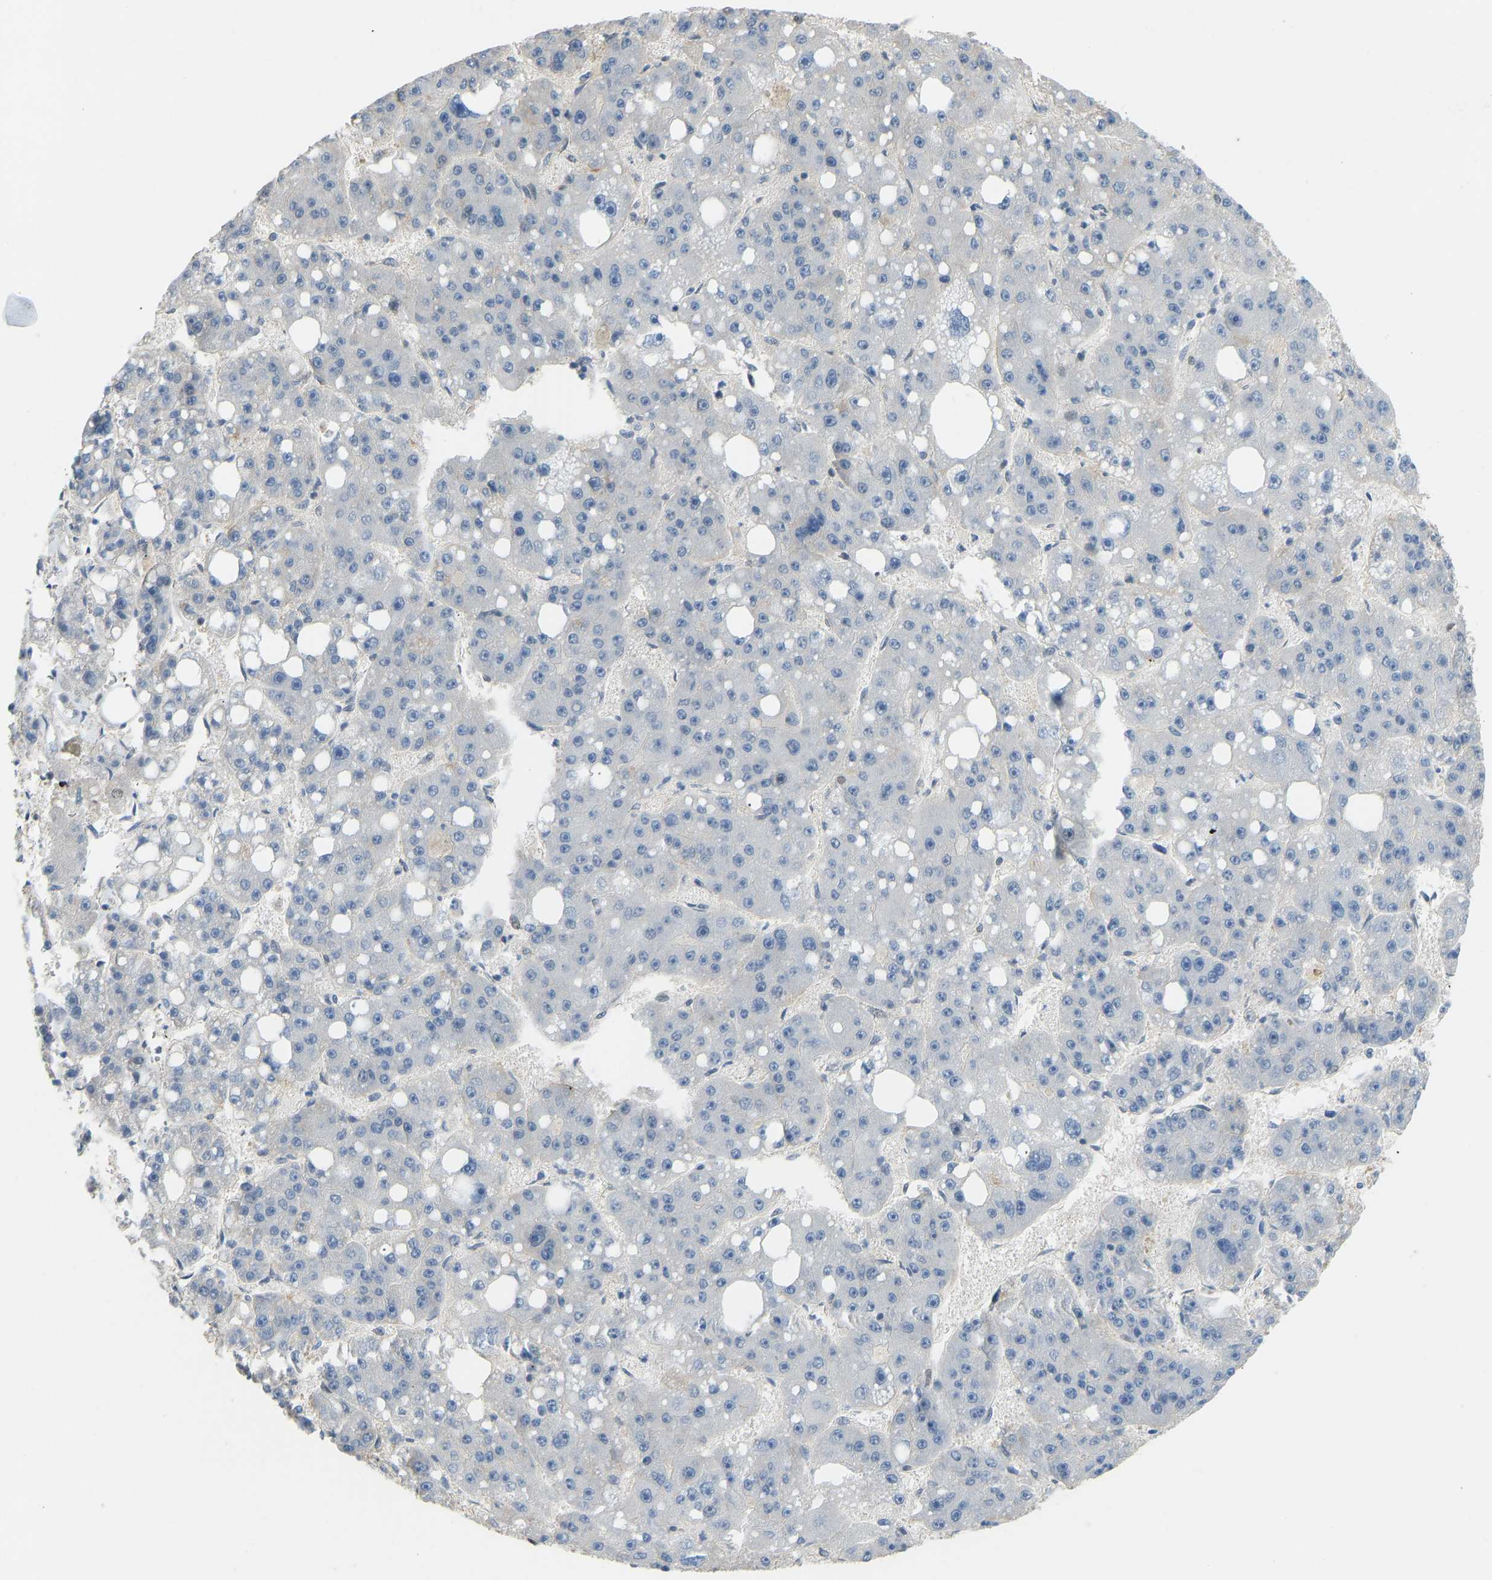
{"staining": {"intensity": "negative", "quantity": "none", "location": "none"}, "tissue": "liver cancer", "cell_type": "Tumor cells", "image_type": "cancer", "snomed": [{"axis": "morphology", "description": "Carcinoma, Hepatocellular, NOS"}, {"axis": "topography", "description": "Liver"}], "caption": "Immunohistochemistry (IHC) of human liver hepatocellular carcinoma shows no positivity in tumor cells.", "gene": "FOXK1", "patient": {"sex": "female", "age": 61}}